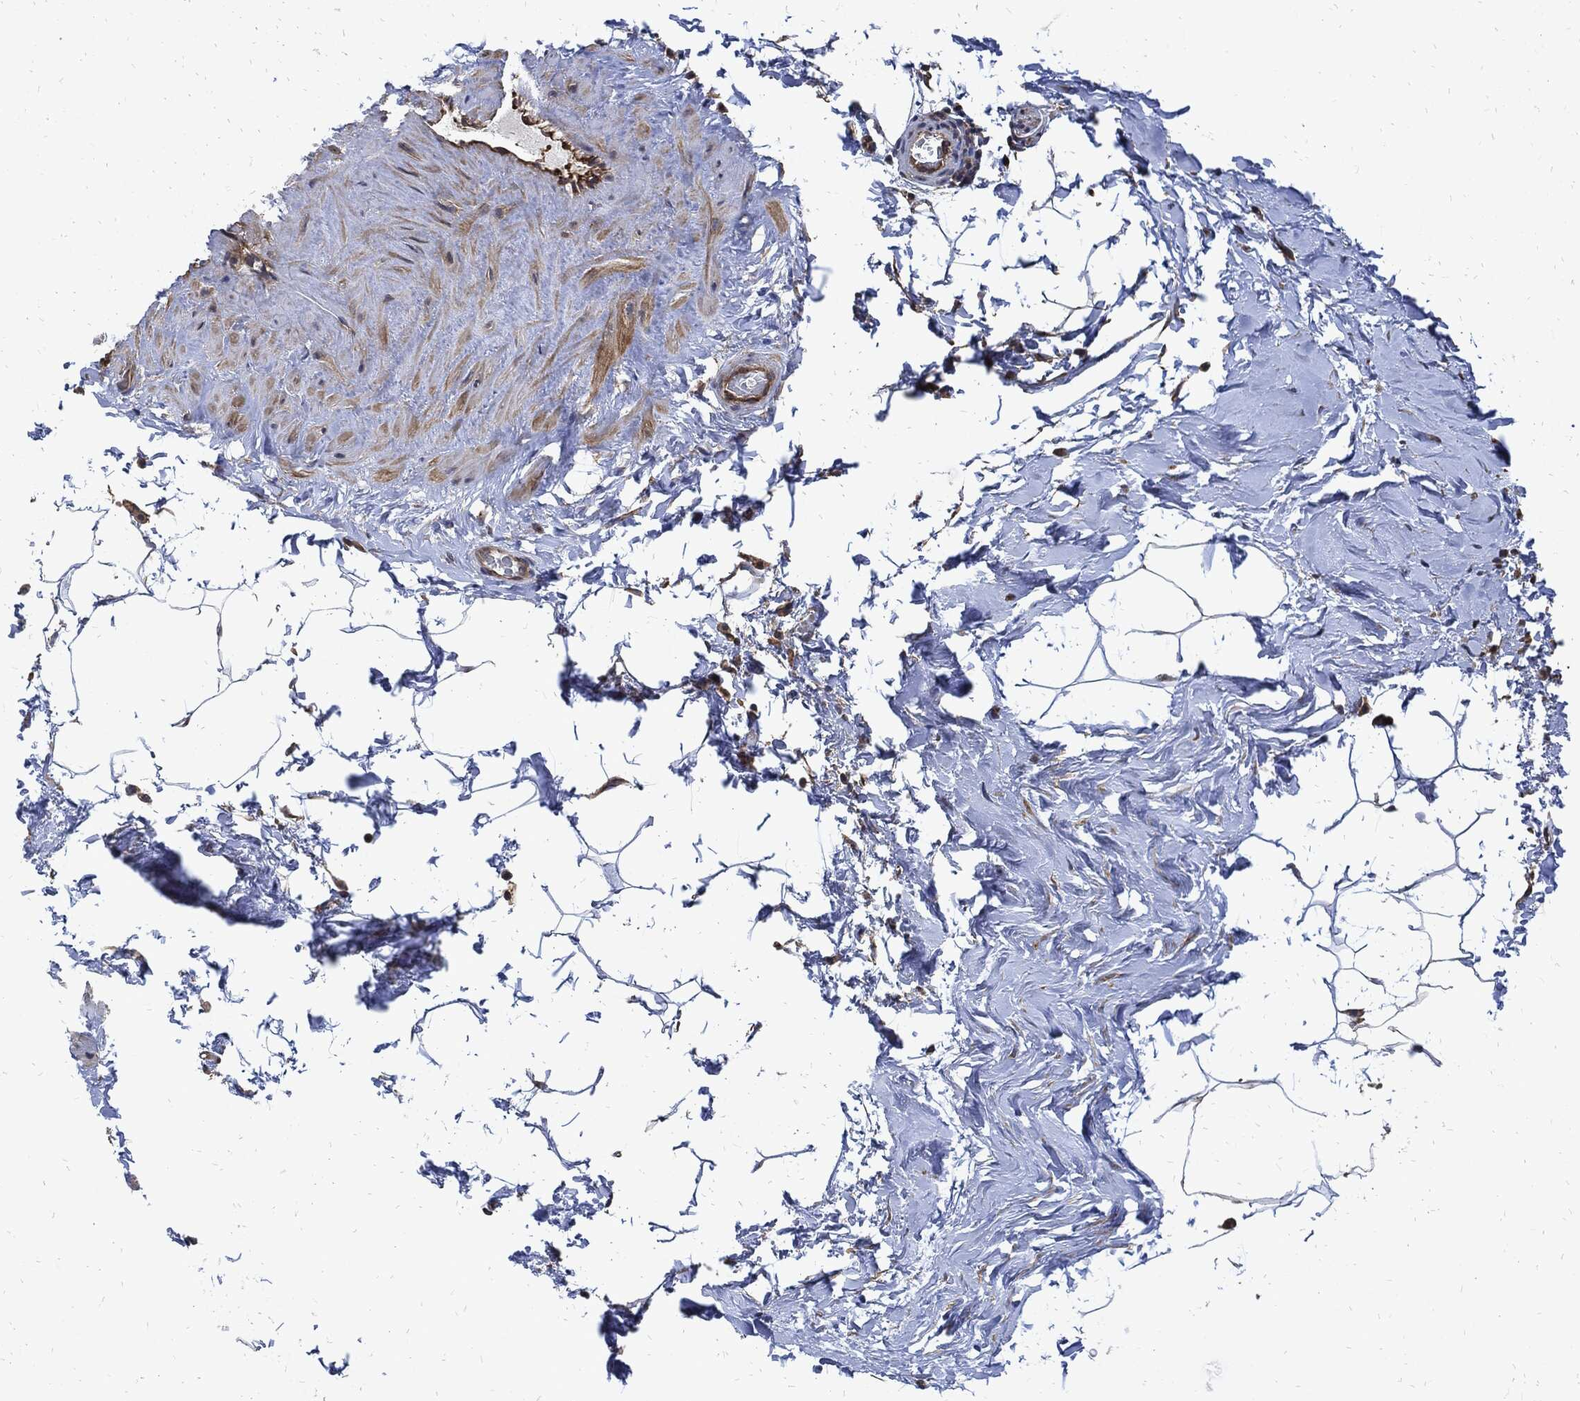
{"staining": {"intensity": "negative", "quantity": "none", "location": "none"}, "tissue": "adipose tissue", "cell_type": "Adipocytes", "image_type": "normal", "snomed": [{"axis": "morphology", "description": "Normal tissue, NOS"}, {"axis": "topography", "description": "Soft tissue"}, {"axis": "topography", "description": "Vascular tissue"}], "caption": "Human adipose tissue stained for a protein using immunohistochemistry (IHC) exhibits no positivity in adipocytes.", "gene": "DCTN1", "patient": {"sex": "male", "age": 41}}